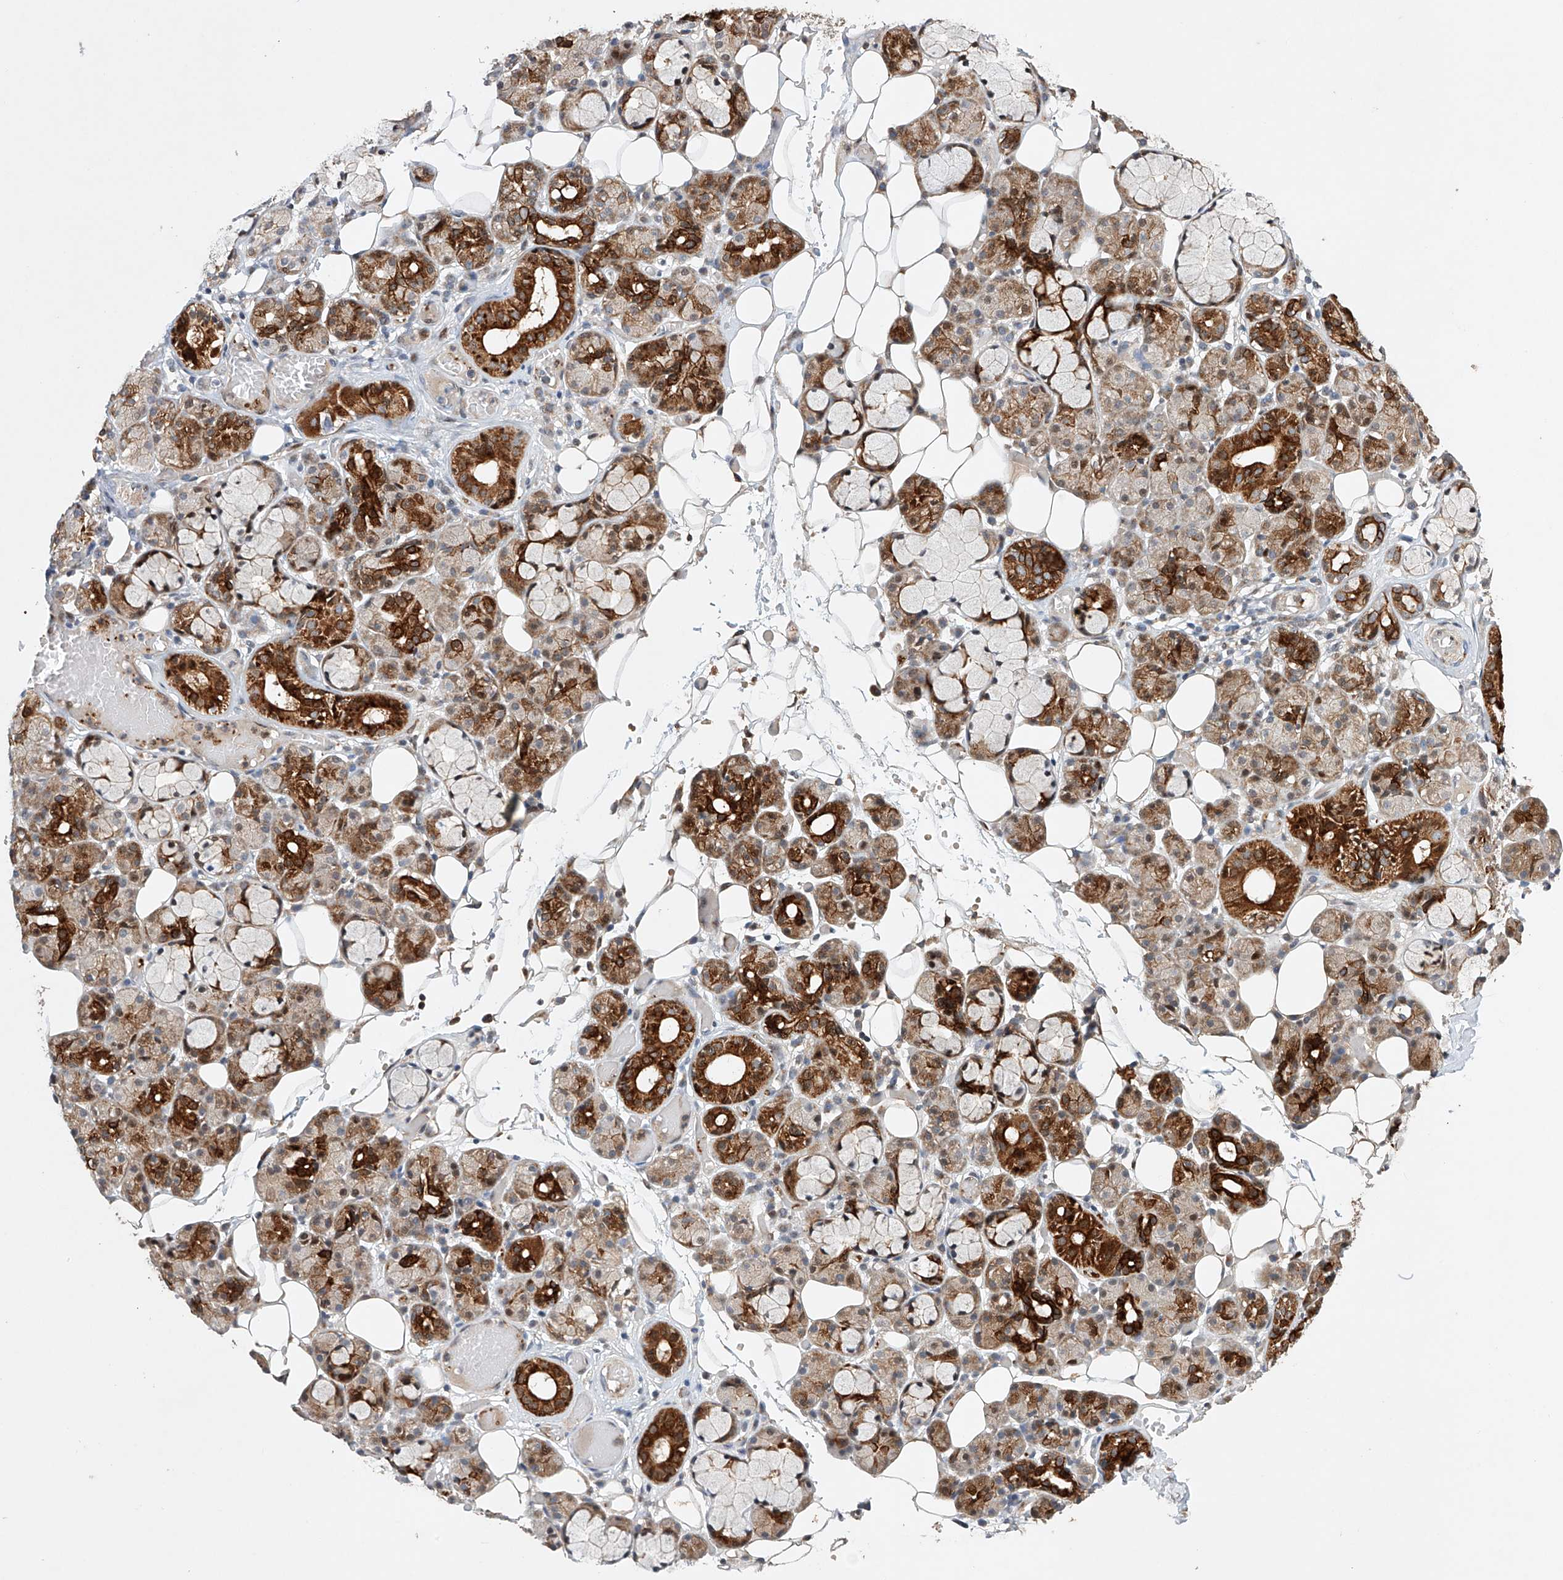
{"staining": {"intensity": "strong", "quantity": "25%-75%", "location": "cytoplasmic/membranous"}, "tissue": "salivary gland", "cell_type": "Glandular cells", "image_type": "normal", "snomed": [{"axis": "morphology", "description": "Normal tissue, NOS"}, {"axis": "topography", "description": "Salivary gland"}], "caption": "Brown immunohistochemical staining in unremarkable salivary gland shows strong cytoplasmic/membranous positivity in approximately 25%-75% of glandular cells.", "gene": "AFG1L", "patient": {"sex": "male", "age": 63}}